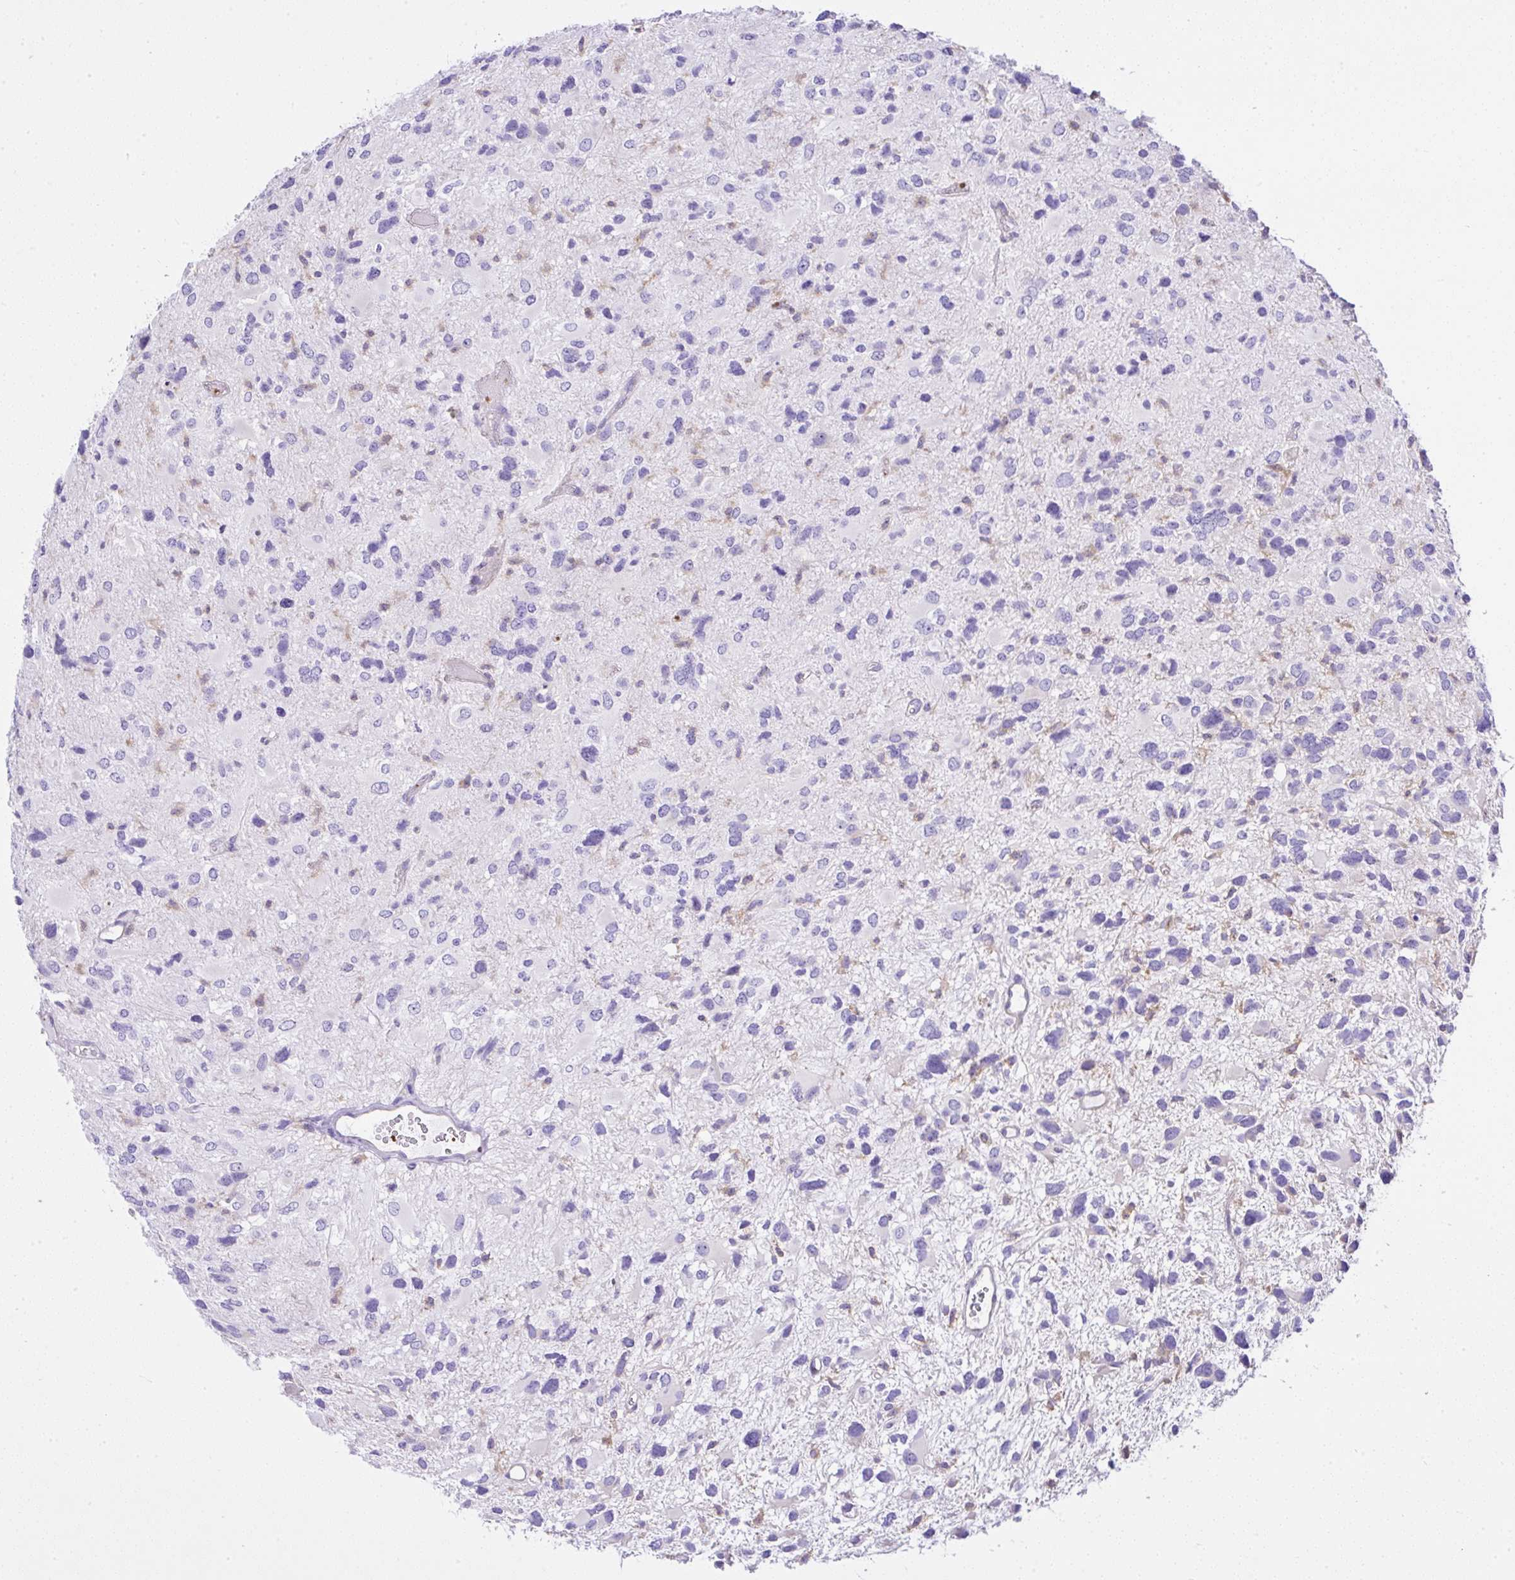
{"staining": {"intensity": "negative", "quantity": "none", "location": "none"}, "tissue": "glioma", "cell_type": "Tumor cells", "image_type": "cancer", "snomed": [{"axis": "morphology", "description": "Glioma, malignant, High grade"}, {"axis": "topography", "description": "Brain"}], "caption": "A micrograph of high-grade glioma (malignant) stained for a protein reveals no brown staining in tumor cells. The staining is performed using DAB brown chromogen with nuclei counter-stained in using hematoxylin.", "gene": "CCDC142", "patient": {"sex": "female", "age": 11}}